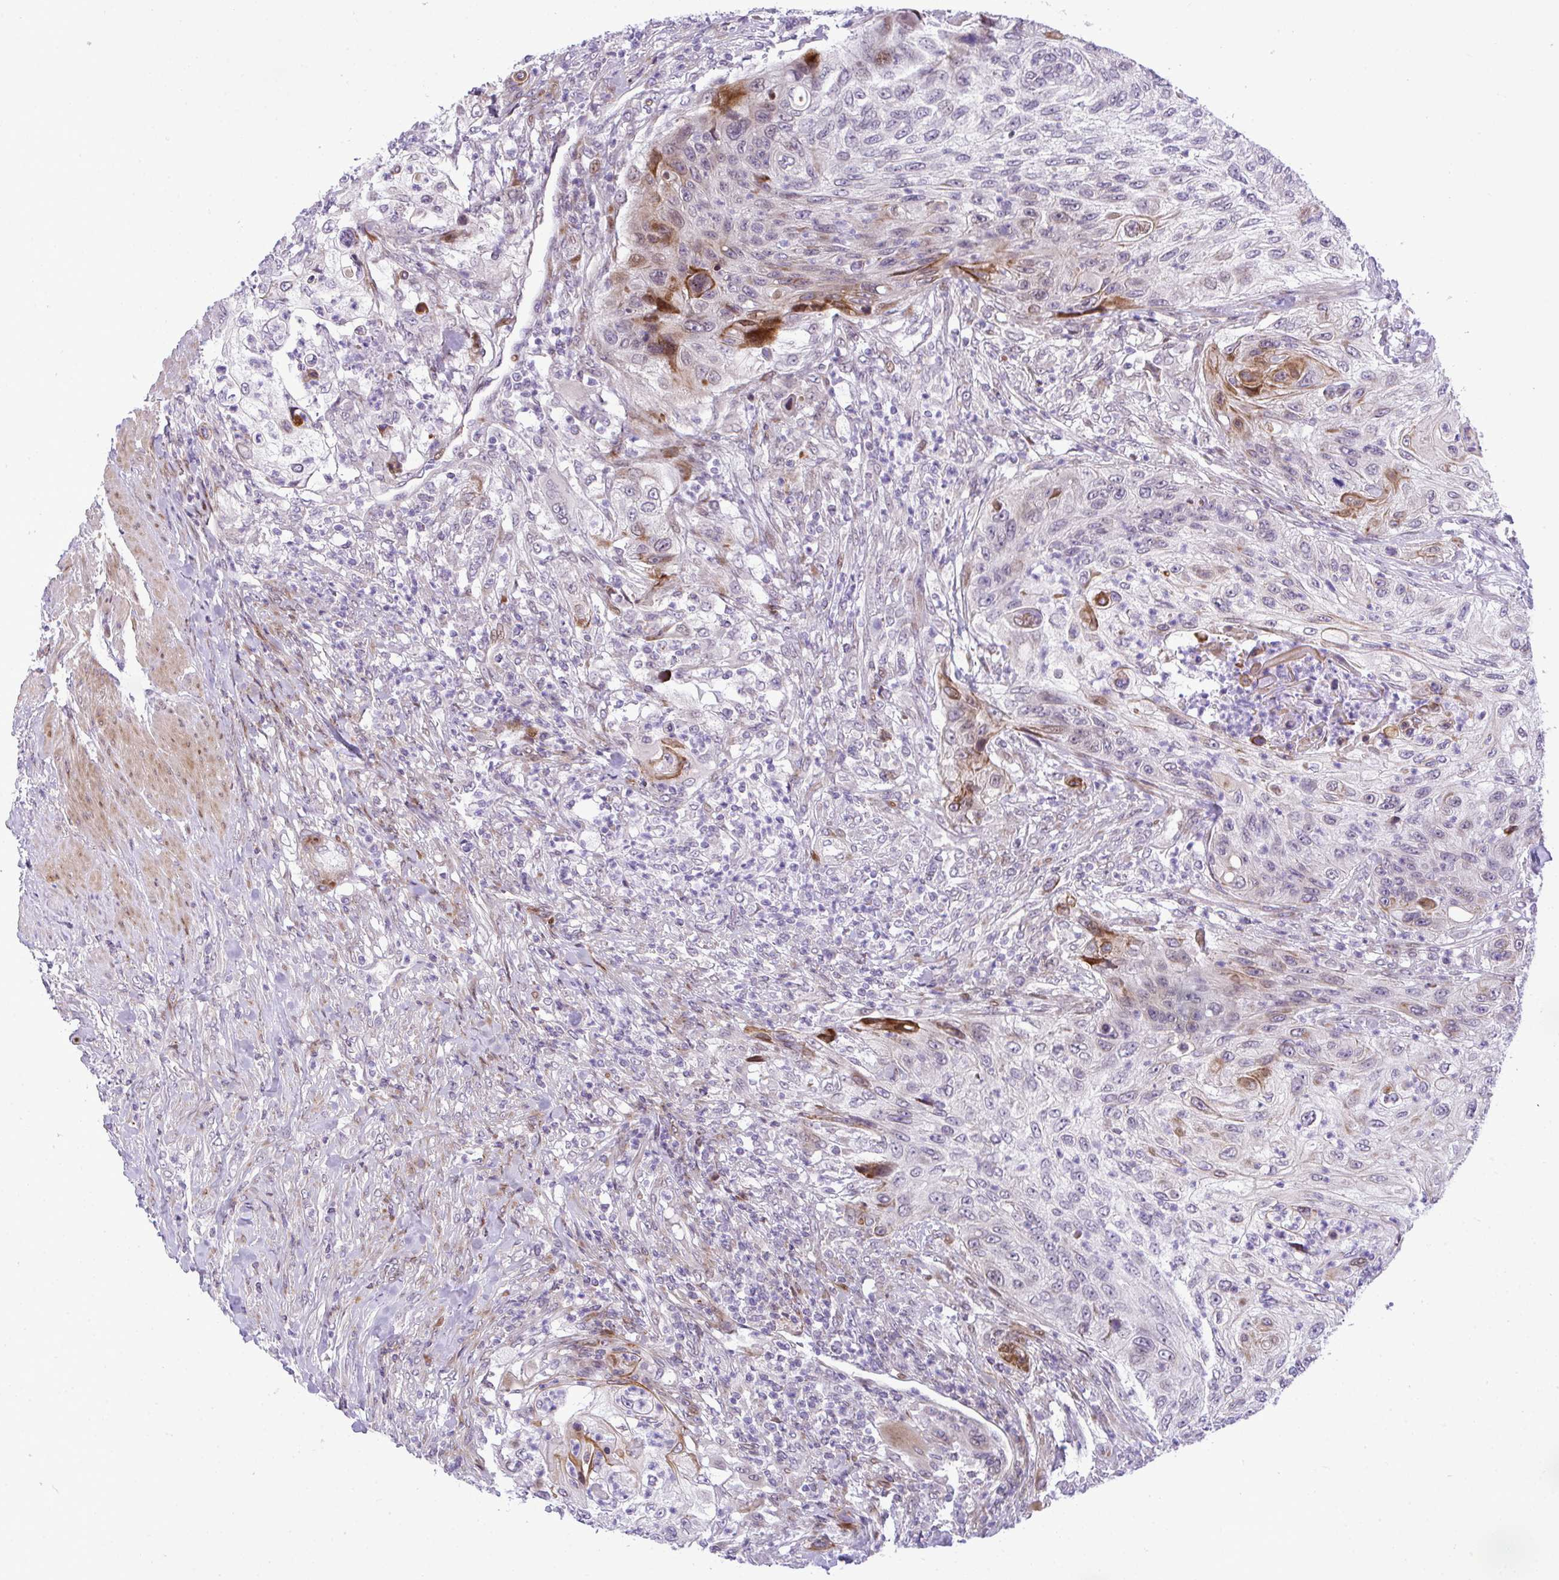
{"staining": {"intensity": "moderate", "quantity": "<25%", "location": "cytoplasmic/membranous,nuclear"}, "tissue": "urothelial cancer", "cell_type": "Tumor cells", "image_type": "cancer", "snomed": [{"axis": "morphology", "description": "Urothelial carcinoma, High grade"}, {"axis": "topography", "description": "Urinary bladder"}], "caption": "Human urothelial carcinoma (high-grade) stained for a protein (brown) demonstrates moderate cytoplasmic/membranous and nuclear positive staining in about <25% of tumor cells.", "gene": "CASTOR2", "patient": {"sex": "female", "age": 60}}